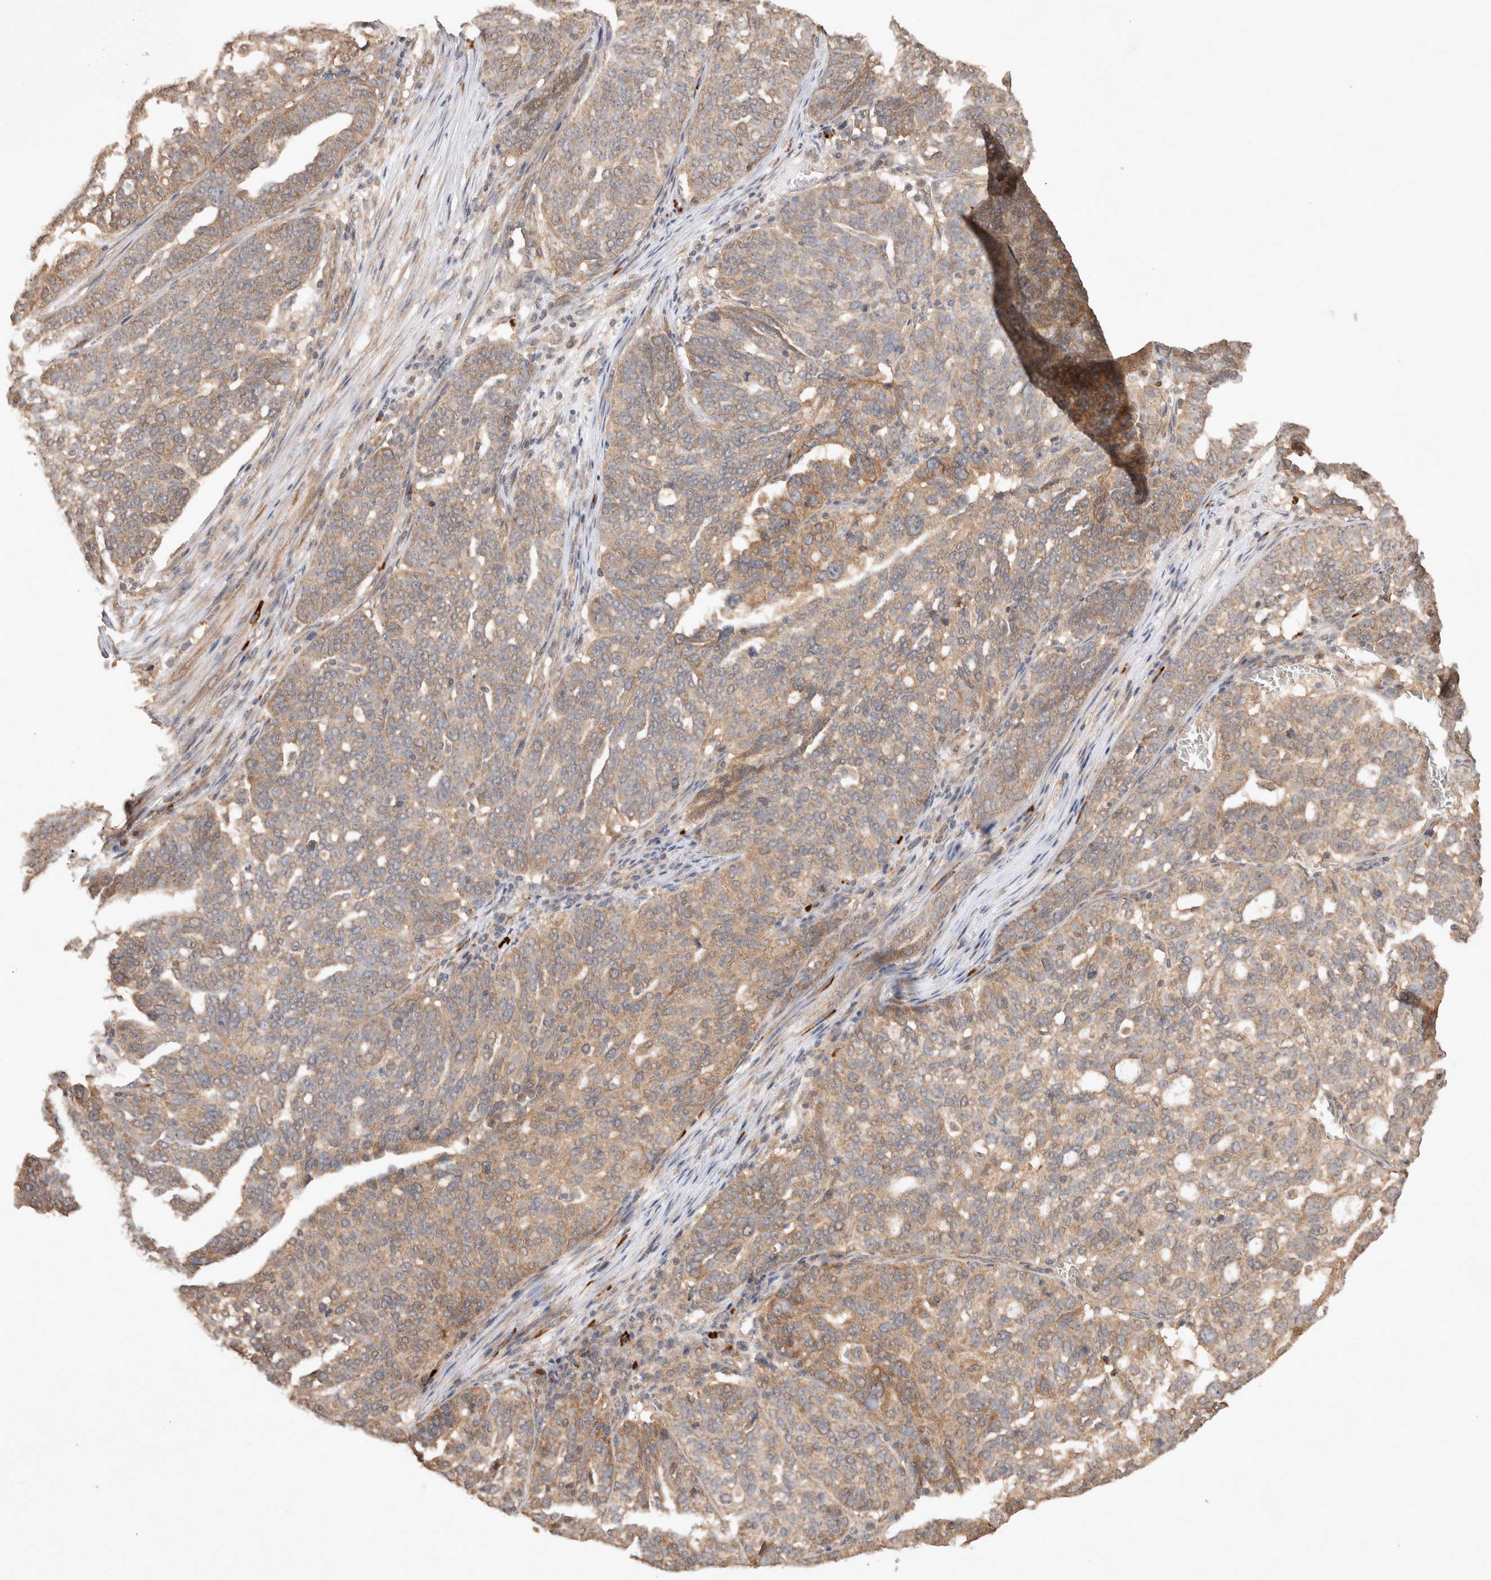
{"staining": {"intensity": "moderate", "quantity": ">75%", "location": "cytoplasmic/membranous"}, "tissue": "ovarian cancer", "cell_type": "Tumor cells", "image_type": "cancer", "snomed": [{"axis": "morphology", "description": "Cystadenocarcinoma, serous, NOS"}, {"axis": "topography", "description": "Ovary"}], "caption": "Immunohistochemical staining of ovarian cancer (serous cystadenocarcinoma) displays moderate cytoplasmic/membranous protein staining in about >75% of tumor cells. (DAB IHC, brown staining for protein, blue staining for nuclei).", "gene": "HROB", "patient": {"sex": "female", "age": 59}}